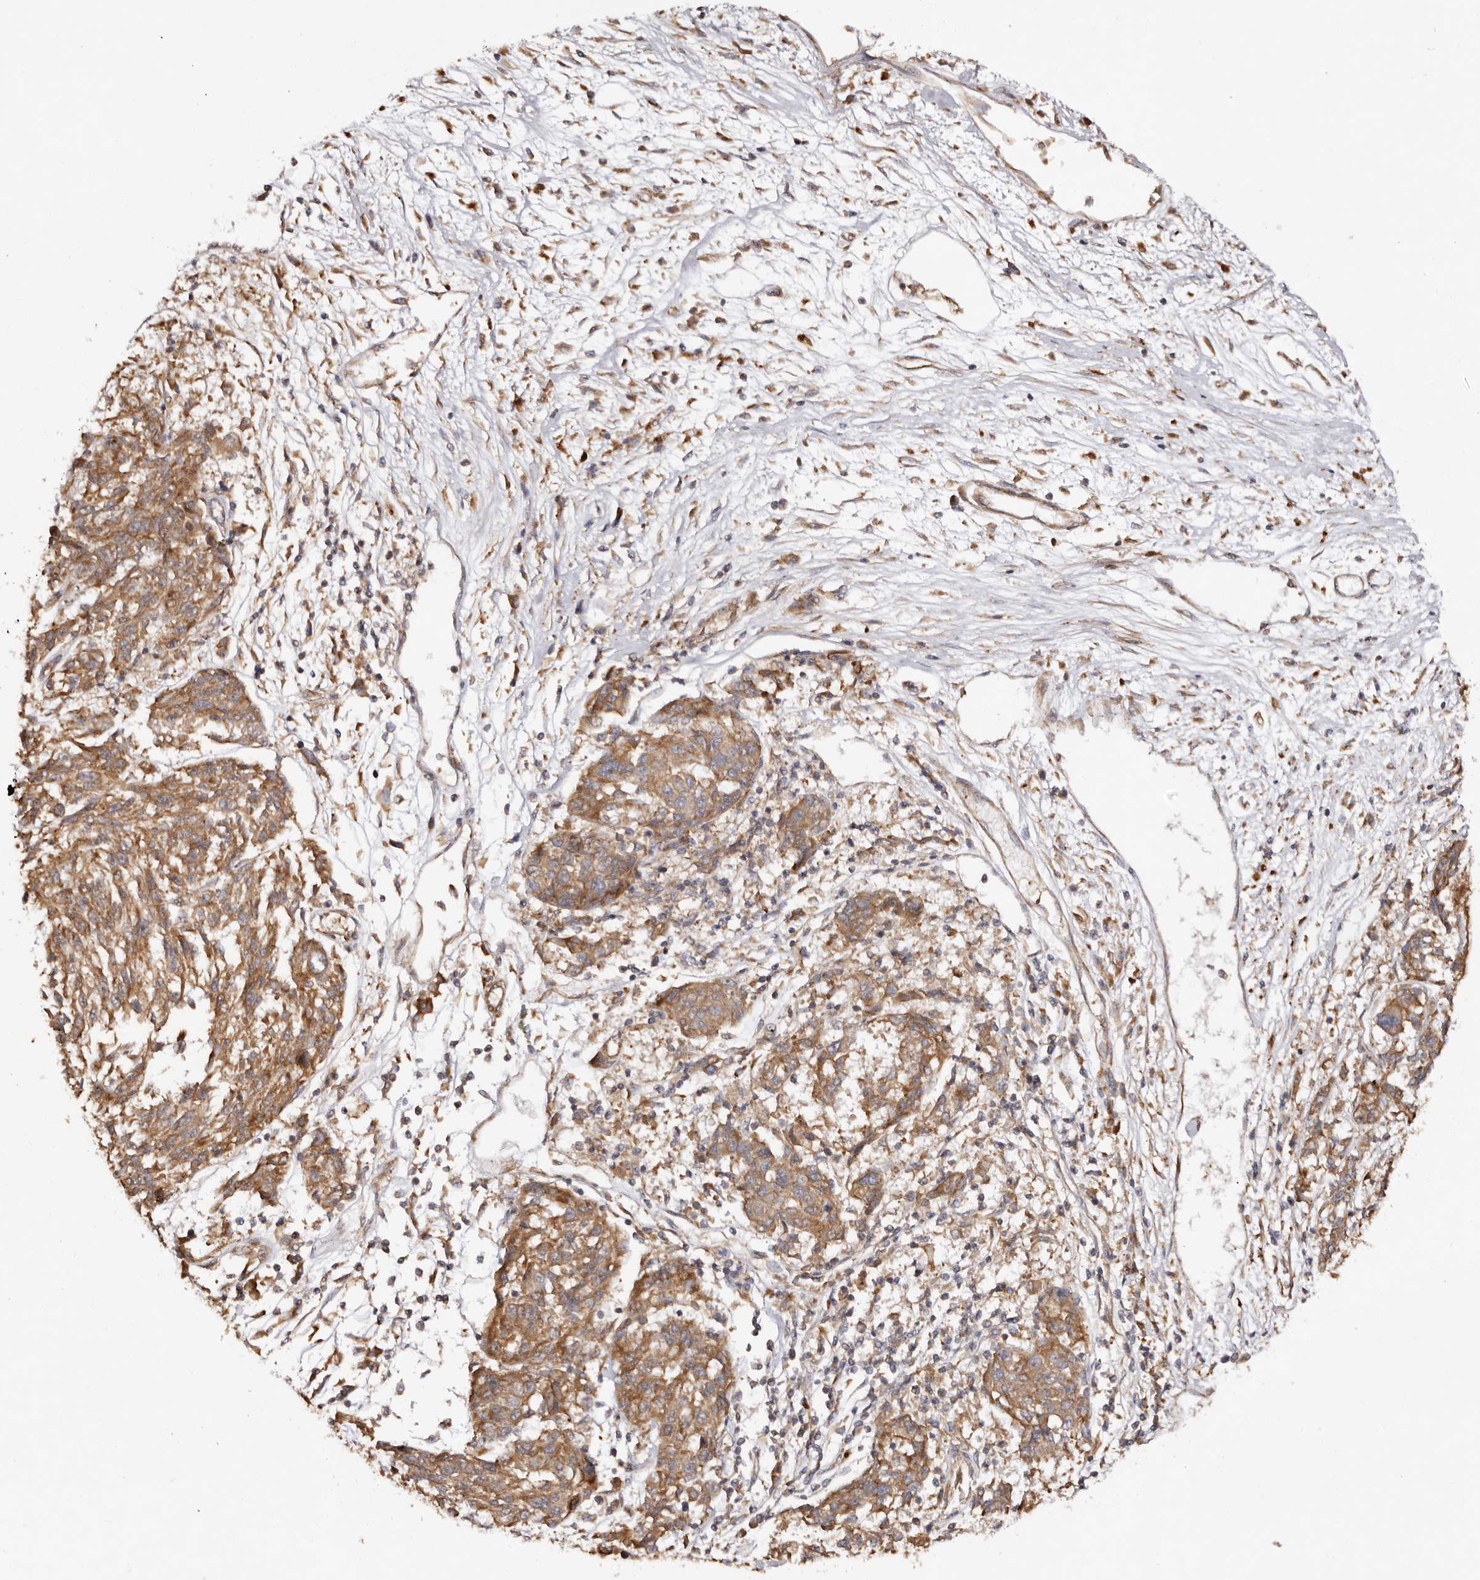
{"staining": {"intensity": "moderate", "quantity": ">75%", "location": "cytoplasmic/membranous"}, "tissue": "melanoma", "cell_type": "Tumor cells", "image_type": "cancer", "snomed": [{"axis": "morphology", "description": "Malignant melanoma, NOS"}, {"axis": "topography", "description": "Skin"}], "caption": "Brown immunohistochemical staining in human malignant melanoma demonstrates moderate cytoplasmic/membranous positivity in about >75% of tumor cells.", "gene": "RPS6", "patient": {"sex": "male", "age": 53}}